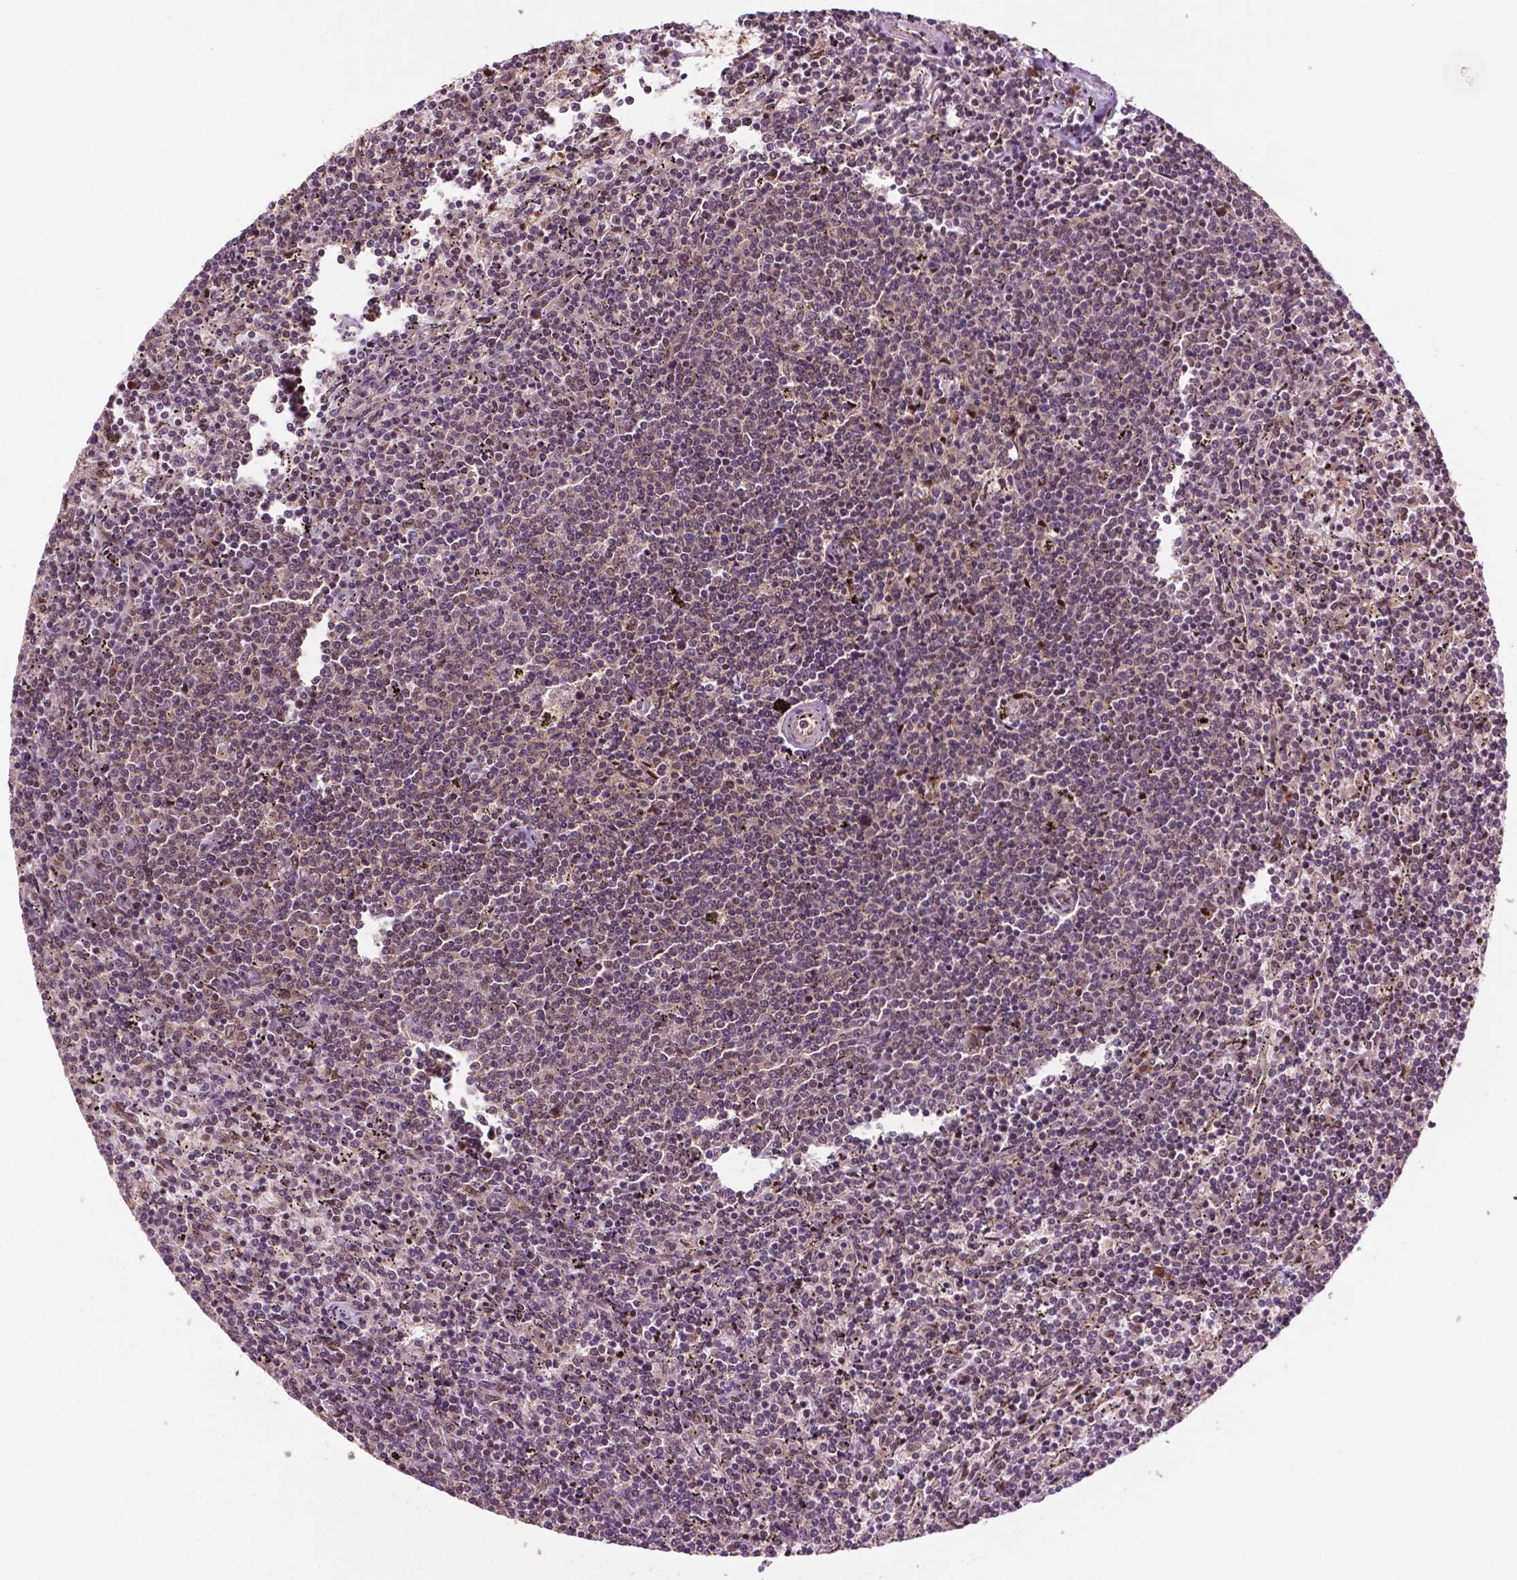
{"staining": {"intensity": "negative", "quantity": "none", "location": "none"}, "tissue": "lymphoma", "cell_type": "Tumor cells", "image_type": "cancer", "snomed": [{"axis": "morphology", "description": "Malignant lymphoma, non-Hodgkin's type, Low grade"}, {"axis": "topography", "description": "Spleen"}], "caption": "Immunohistochemistry (IHC) photomicrograph of human malignant lymphoma, non-Hodgkin's type (low-grade) stained for a protein (brown), which exhibits no positivity in tumor cells.", "gene": "TMX2", "patient": {"sex": "female", "age": 50}}